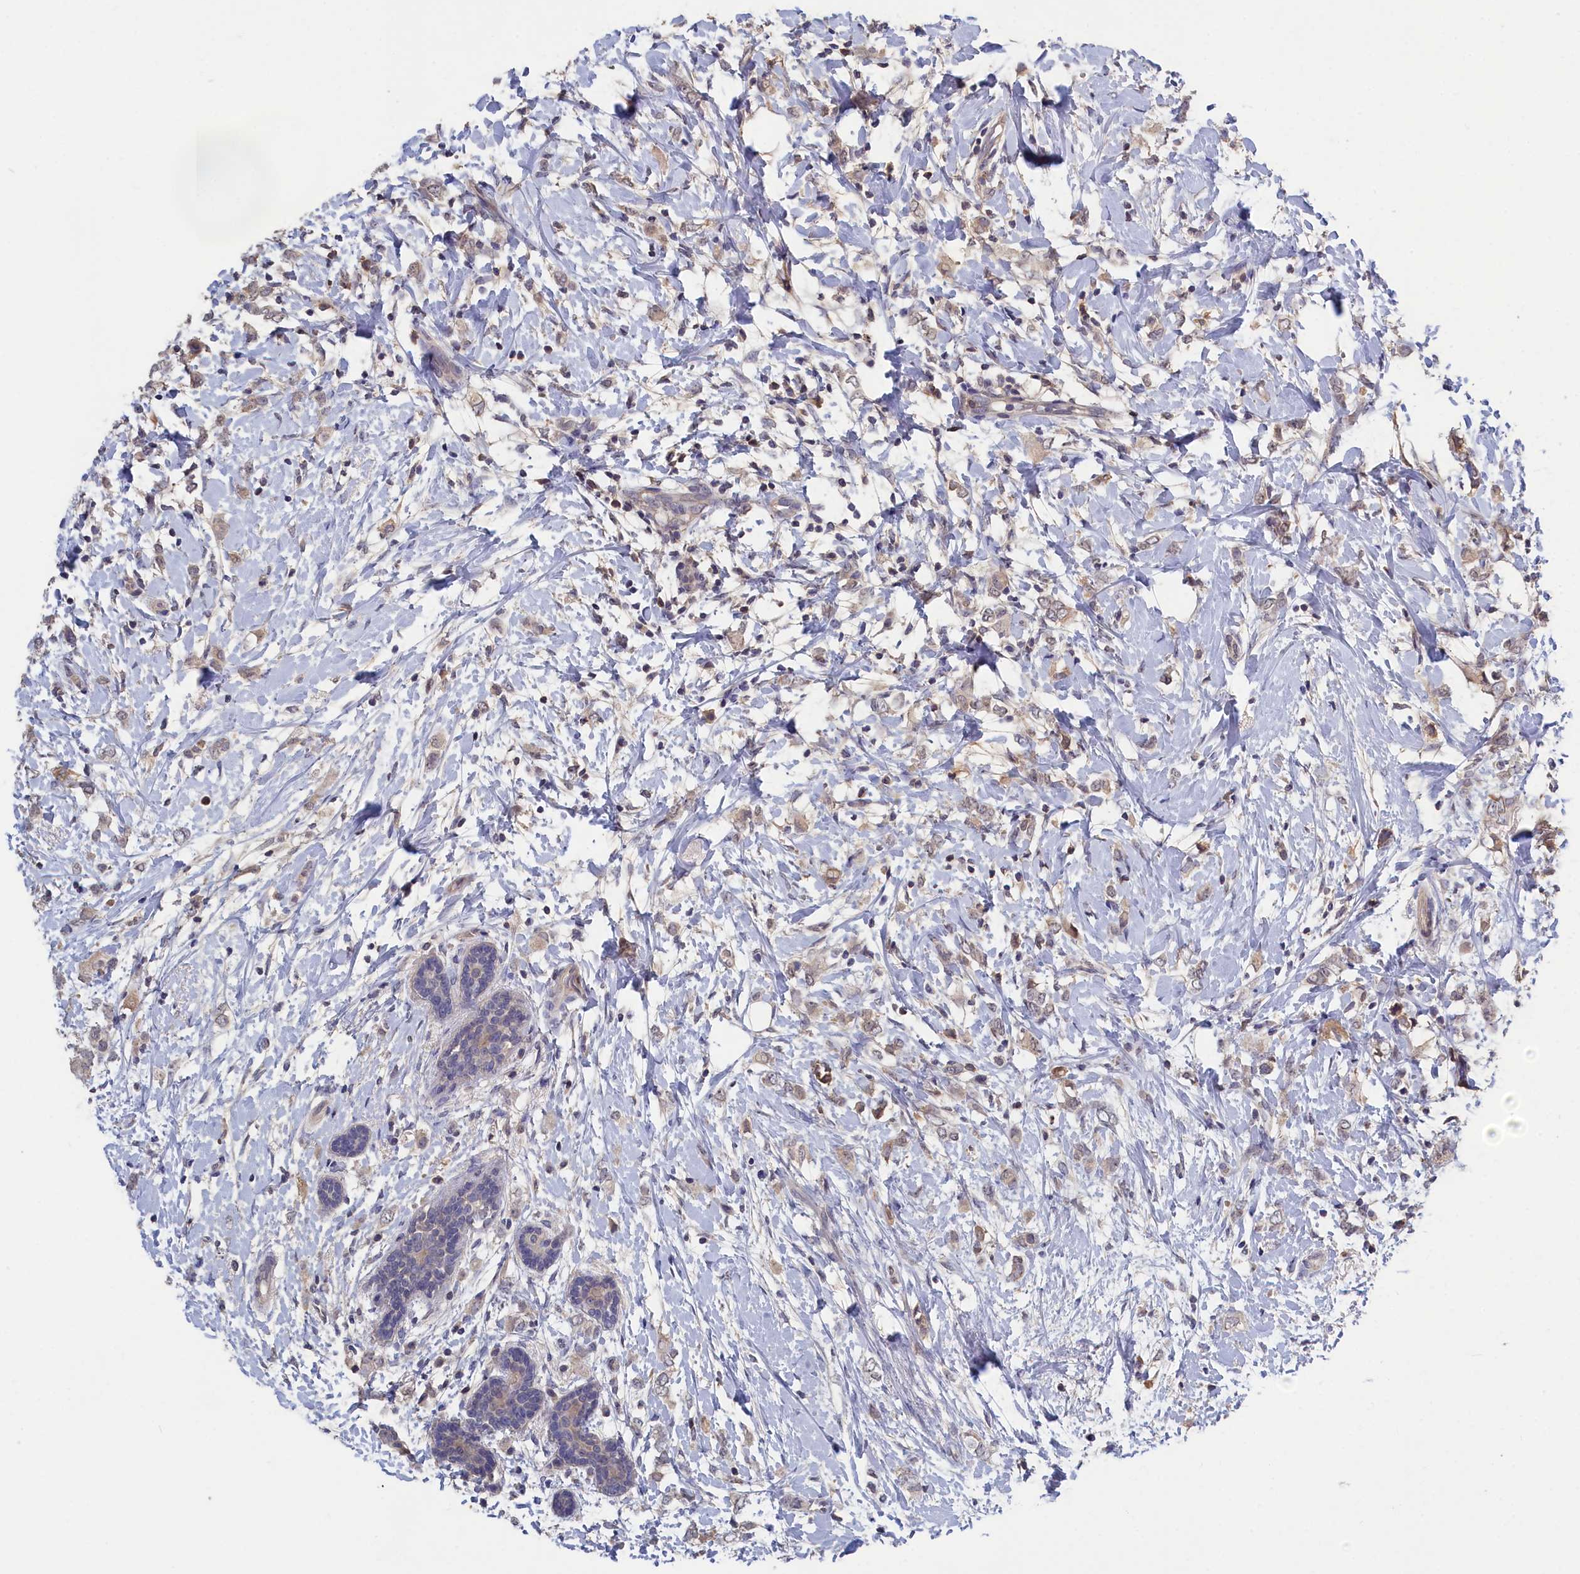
{"staining": {"intensity": "weak", "quantity": "<25%", "location": "cytoplasmic/membranous"}, "tissue": "breast cancer", "cell_type": "Tumor cells", "image_type": "cancer", "snomed": [{"axis": "morphology", "description": "Normal tissue, NOS"}, {"axis": "morphology", "description": "Lobular carcinoma"}, {"axis": "topography", "description": "Breast"}], "caption": "Immunohistochemistry micrograph of neoplastic tissue: breast cancer (lobular carcinoma) stained with DAB (3,3'-diaminobenzidine) reveals no significant protein expression in tumor cells.", "gene": "CELF5", "patient": {"sex": "female", "age": 47}}